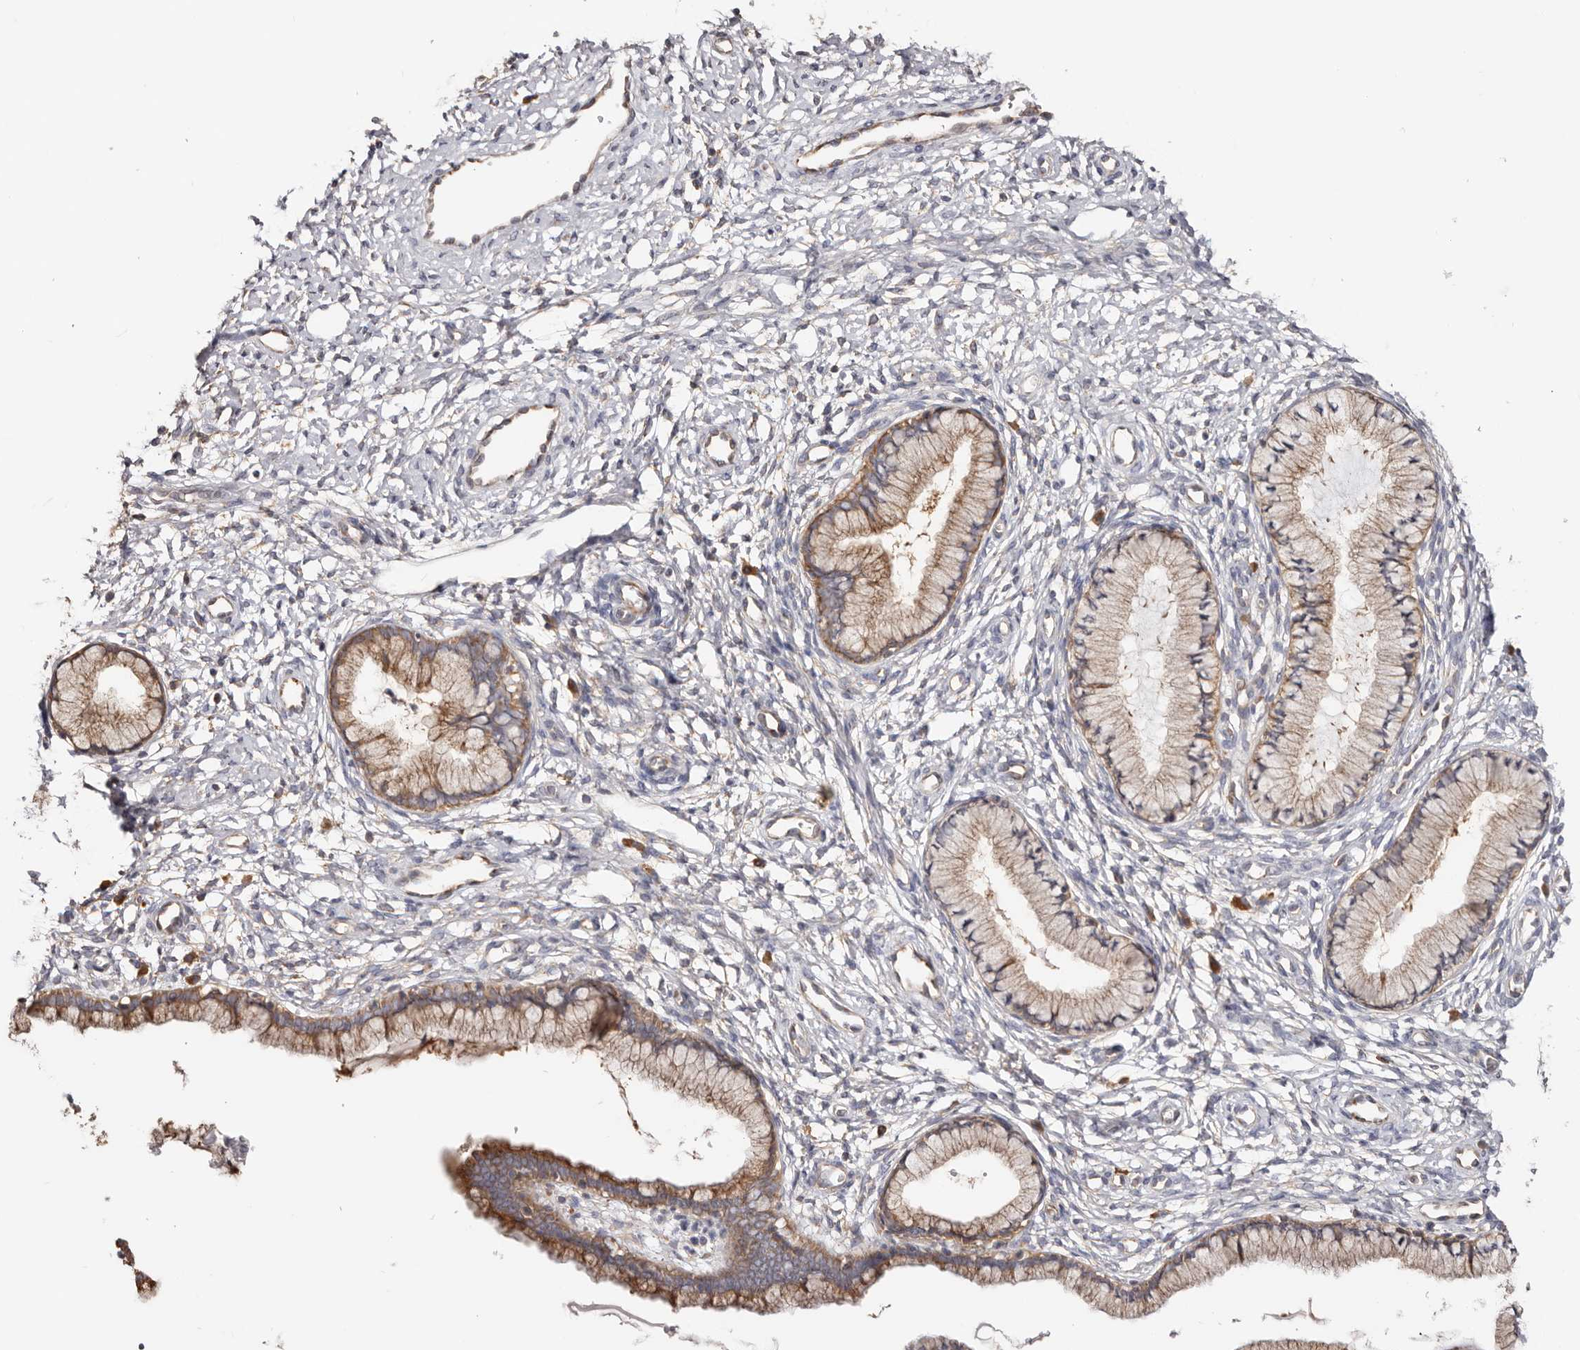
{"staining": {"intensity": "moderate", "quantity": ">75%", "location": "cytoplasmic/membranous"}, "tissue": "cervix", "cell_type": "Glandular cells", "image_type": "normal", "snomed": [{"axis": "morphology", "description": "Normal tissue, NOS"}, {"axis": "topography", "description": "Cervix"}], "caption": "Immunohistochemical staining of unremarkable human cervix reveals moderate cytoplasmic/membranous protein staining in about >75% of glandular cells. (IHC, brightfield microscopy, high magnification).", "gene": "EPRS1", "patient": {"sex": "female", "age": 36}}